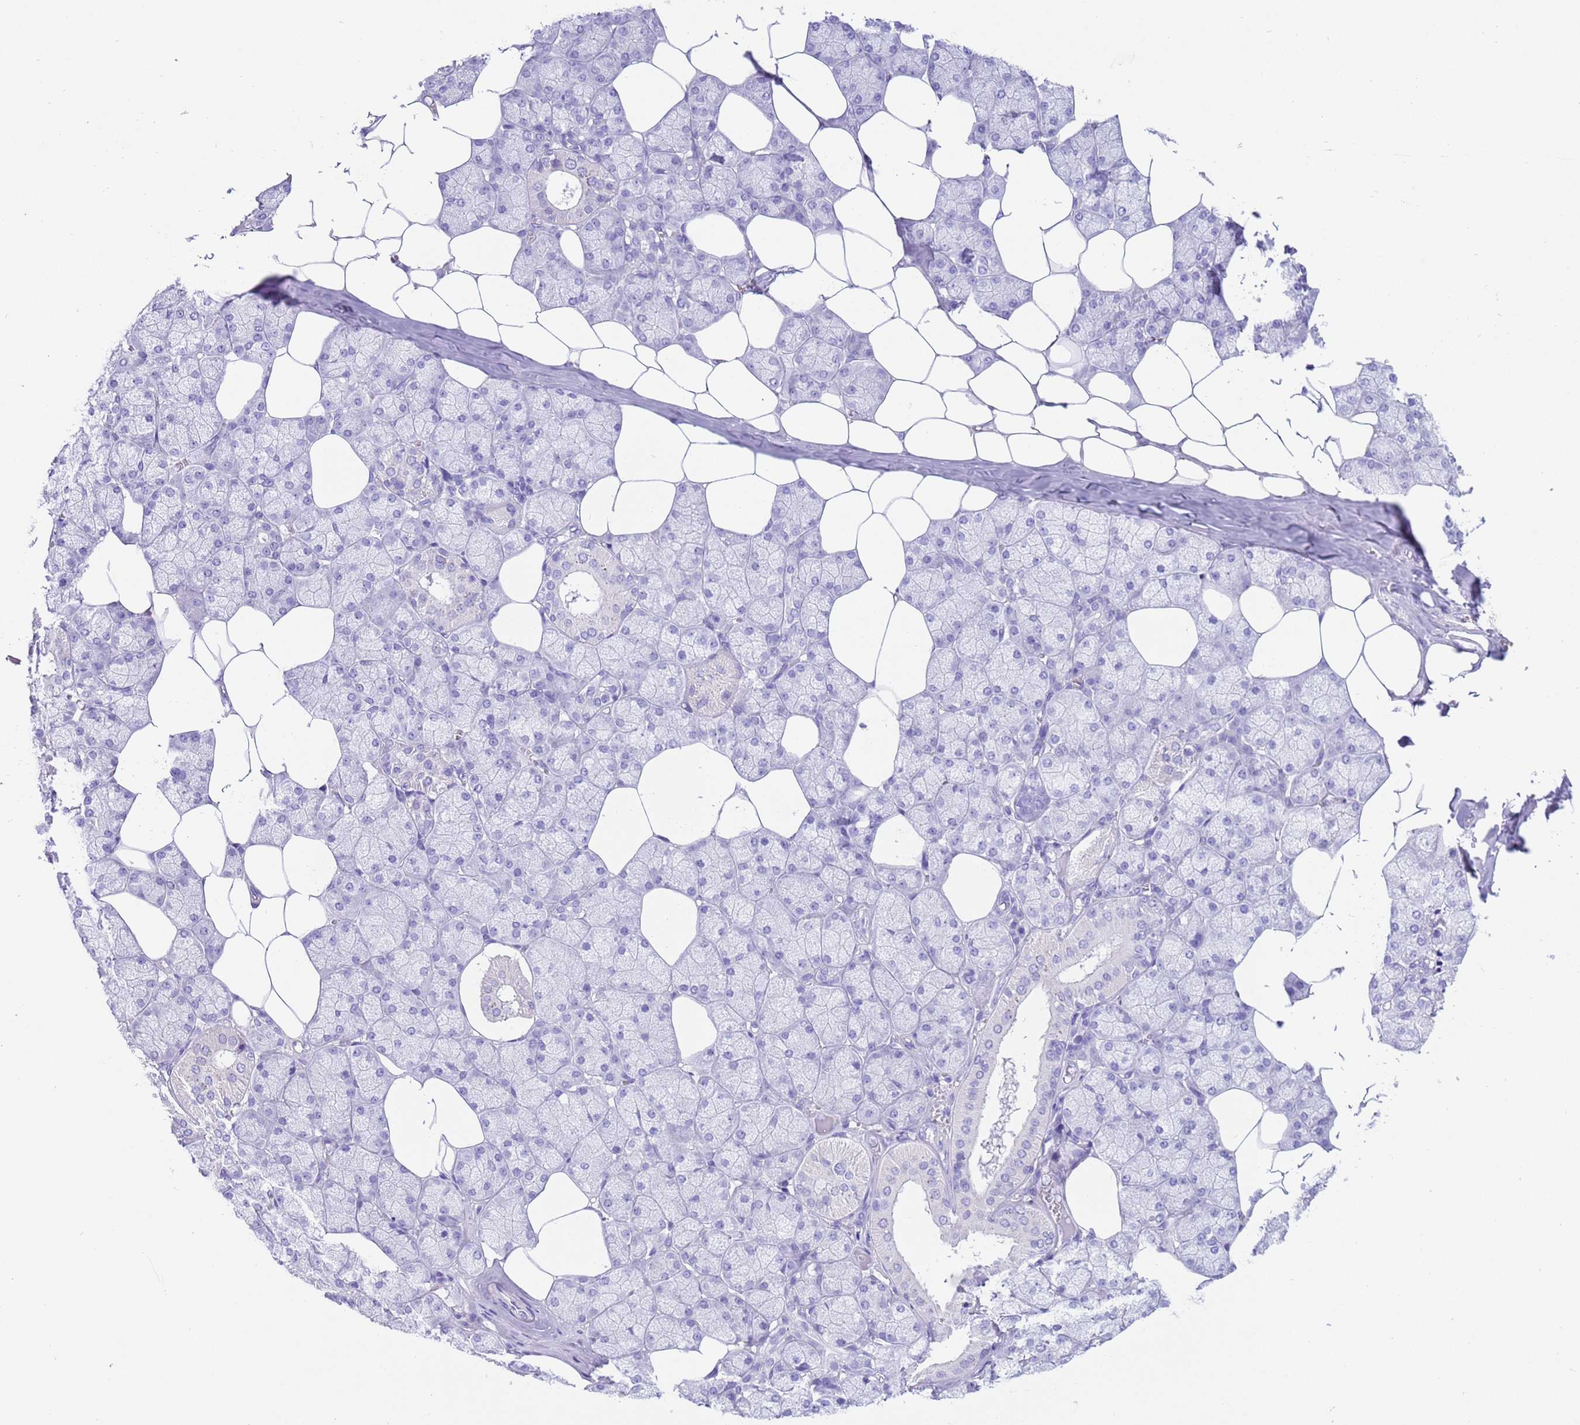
{"staining": {"intensity": "negative", "quantity": "none", "location": "none"}, "tissue": "salivary gland", "cell_type": "Glandular cells", "image_type": "normal", "snomed": [{"axis": "morphology", "description": "Normal tissue, NOS"}, {"axis": "topography", "description": "Salivary gland"}], "caption": "IHC of unremarkable salivary gland demonstrates no positivity in glandular cells.", "gene": "CPB1", "patient": {"sex": "male", "age": 62}}